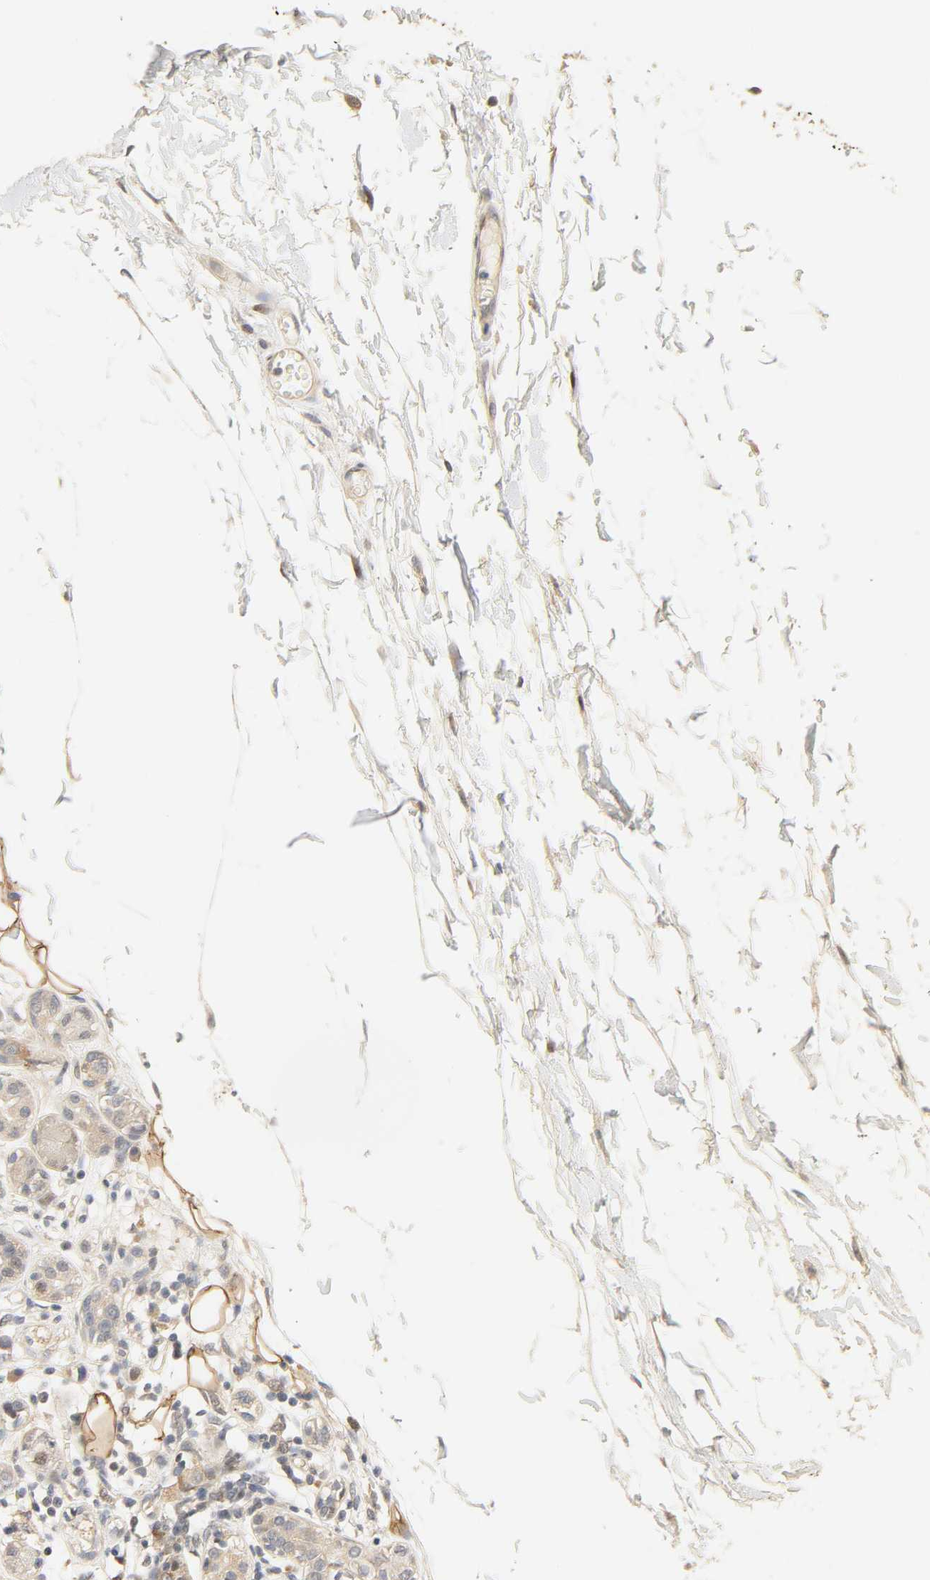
{"staining": {"intensity": "strong", "quantity": "25%-75%", "location": "cytoplasmic/membranous"}, "tissue": "adipose tissue", "cell_type": "Adipocytes", "image_type": "normal", "snomed": [{"axis": "morphology", "description": "Normal tissue, NOS"}, {"axis": "morphology", "description": "Inflammation, NOS"}, {"axis": "topography", "description": "Vascular tissue"}, {"axis": "topography", "description": "Salivary gland"}], "caption": "Normal adipose tissue displays strong cytoplasmic/membranous expression in approximately 25%-75% of adipocytes, visualized by immunohistochemistry. Immunohistochemistry (ihc) stains the protein of interest in brown and the nuclei are stained blue.", "gene": "CACNA1G", "patient": {"sex": "female", "age": 75}}